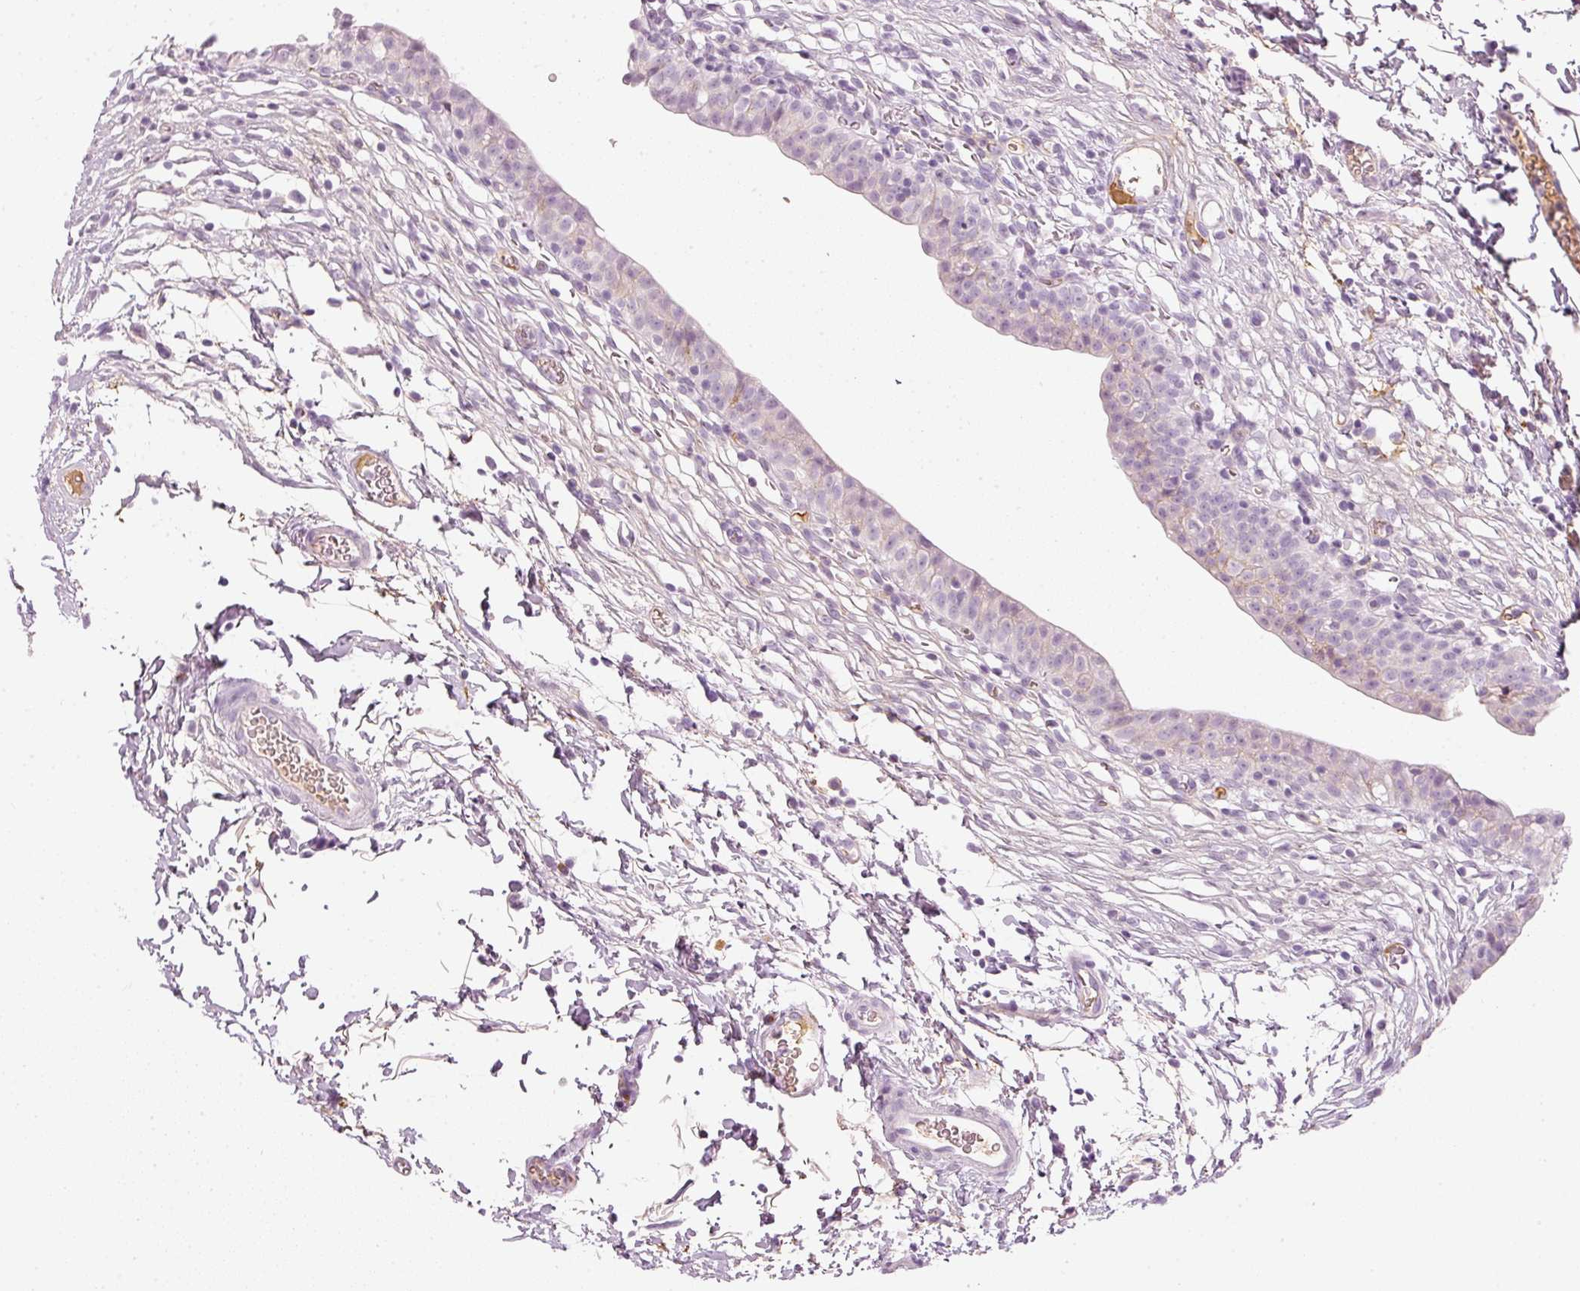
{"staining": {"intensity": "weak", "quantity": "<25%", "location": "cytoplasmic/membranous"}, "tissue": "urinary bladder", "cell_type": "Urothelial cells", "image_type": "normal", "snomed": [{"axis": "morphology", "description": "Normal tissue, NOS"}, {"axis": "topography", "description": "Urinary bladder"}, {"axis": "topography", "description": "Peripheral nerve tissue"}], "caption": "High power microscopy photomicrograph of an immunohistochemistry histopathology image of unremarkable urinary bladder, revealing no significant staining in urothelial cells.", "gene": "VCAM1", "patient": {"sex": "male", "age": 55}}